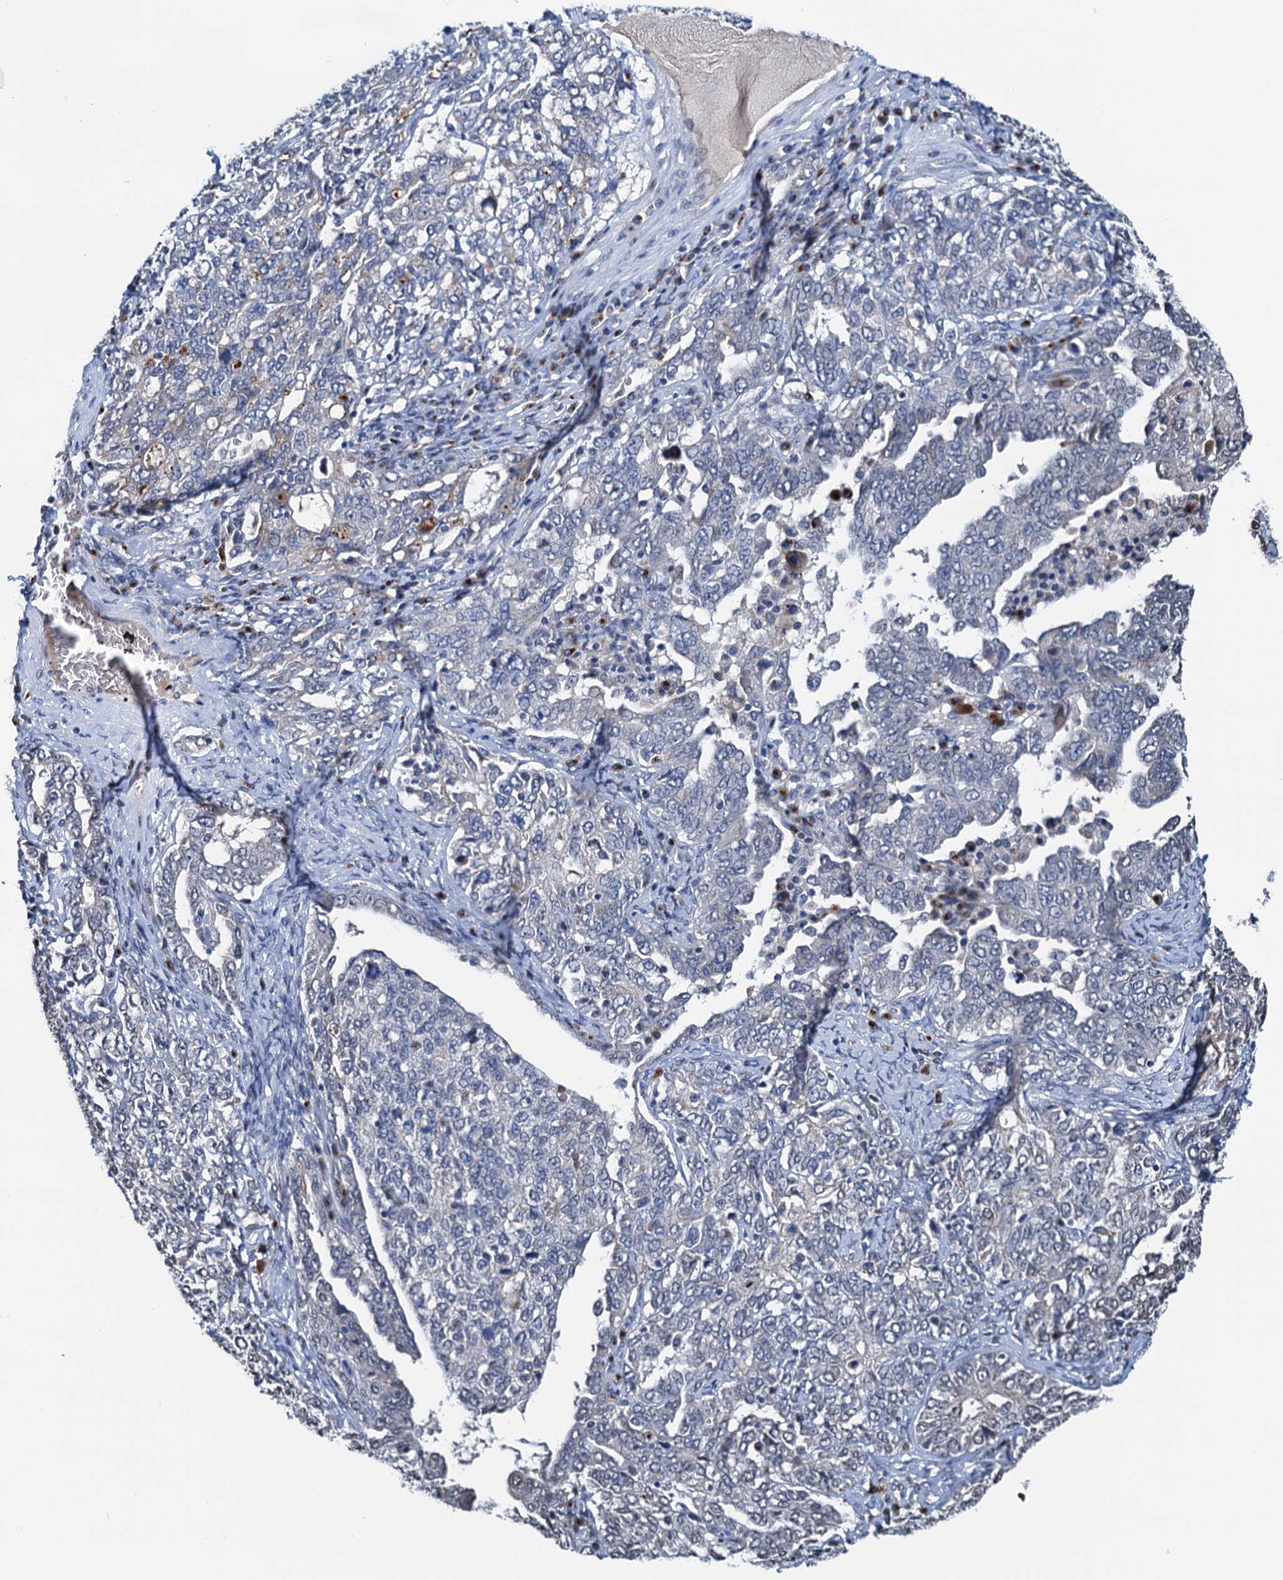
{"staining": {"intensity": "negative", "quantity": "none", "location": "none"}, "tissue": "ovarian cancer", "cell_type": "Tumor cells", "image_type": "cancer", "snomed": [{"axis": "morphology", "description": "Carcinoma, endometroid"}, {"axis": "topography", "description": "Ovary"}], "caption": "The histopathology image displays no significant positivity in tumor cells of endometroid carcinoma (ovarian). (Immunohistochemistry, brightfield microscopy, high magnification).", "gene": "SHLD1", "patient": {"sex": "female", "age": 62}}